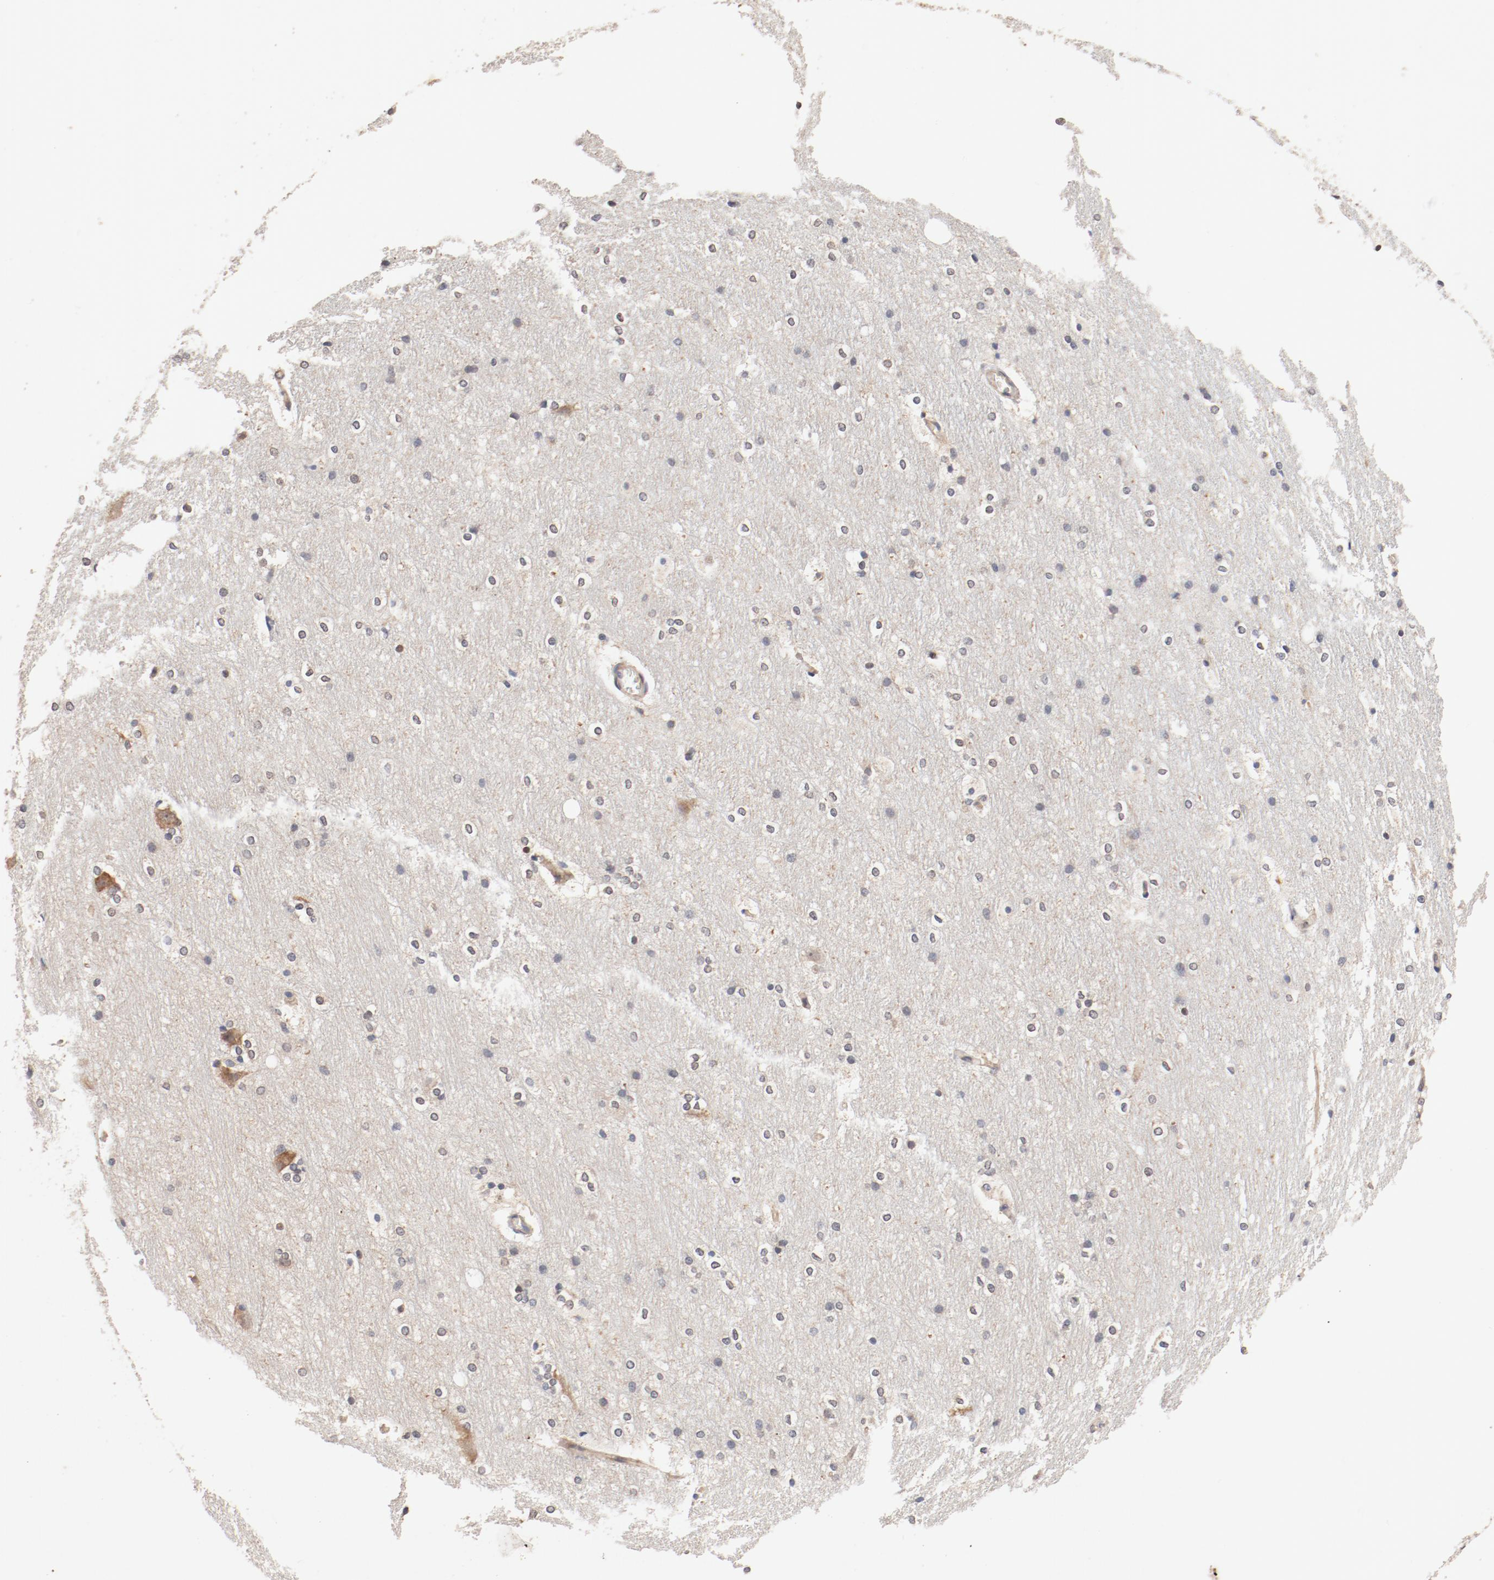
{"staining": {"intensity": "negative", "quantity": "none", "location": "none"}, "tissue": "hippocampus", "cell_type": "Glial cells", "image_type": "normal", "snomed": [{"axis": "morphology", "description": "Normal tissue, NOS"}, {"axis": "topography", "description": "Hippocampus"}], "caption": "This is an immunohistochemistry photomicrograph of benign hippocampus. There is no positivity in glial cells.", "gene": "UBE2J1", "patient": {"sex": "female", "age": 19}}